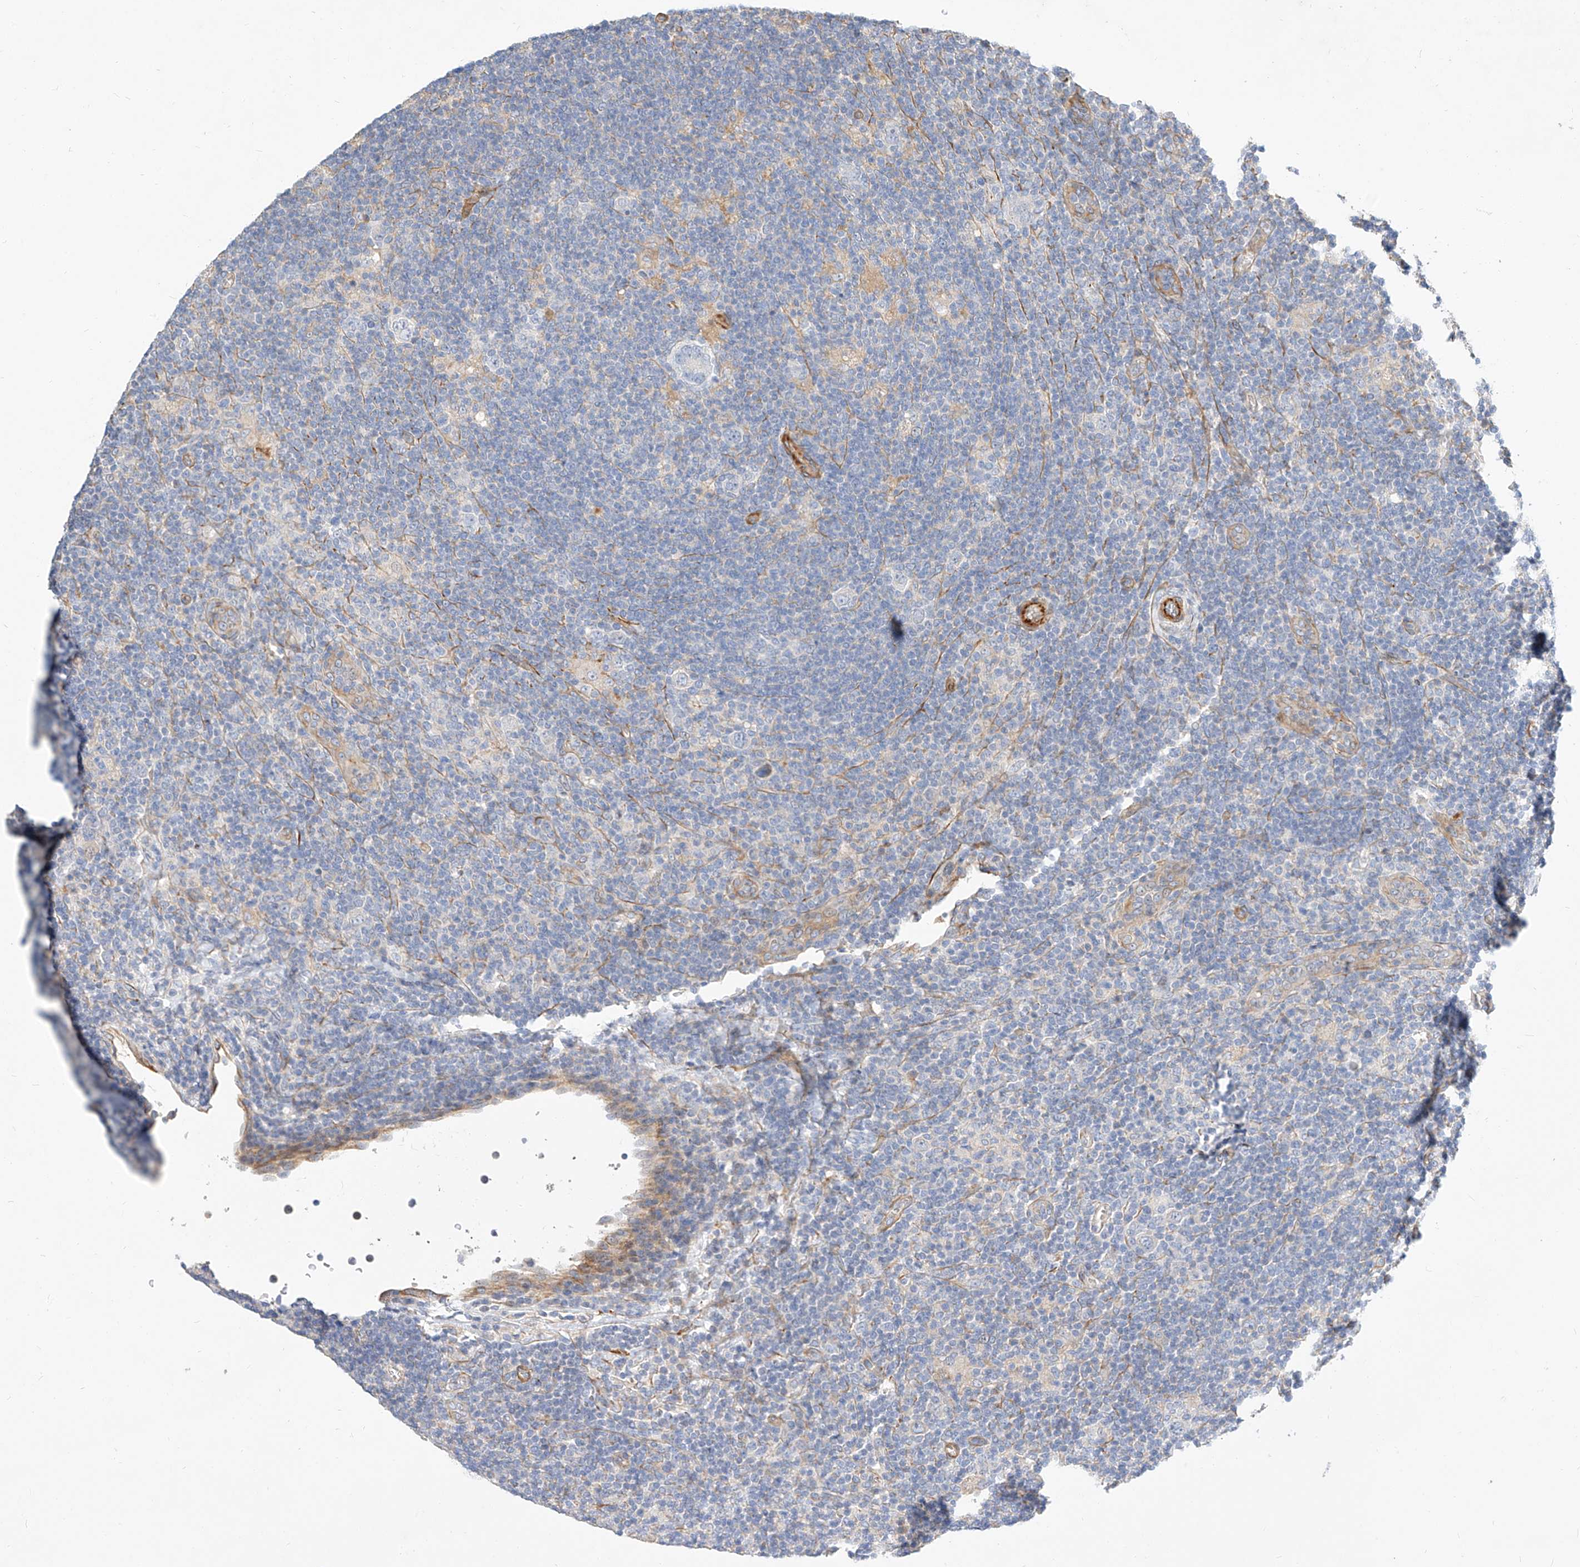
{"staining": {"intensity": "negative", "quantity": "none", "location": "none"}, "tissue": "lymphoma", "cell_type": "Tumor cells", "image_type": "cancer", "snomed": [{"axis": "morphology", "description": "Hodgkin's disease, NOS"}, {"axis": "topography", "description": "Lymph node"}], "caption": "DAB (3,3'-diaminobenzidine) immunohistochemical staining of human Hodgkin's disease displays no significant staining in tumor cells.", "gene": "KCNH5", "patient": {"sex": "female", "age": 57}}